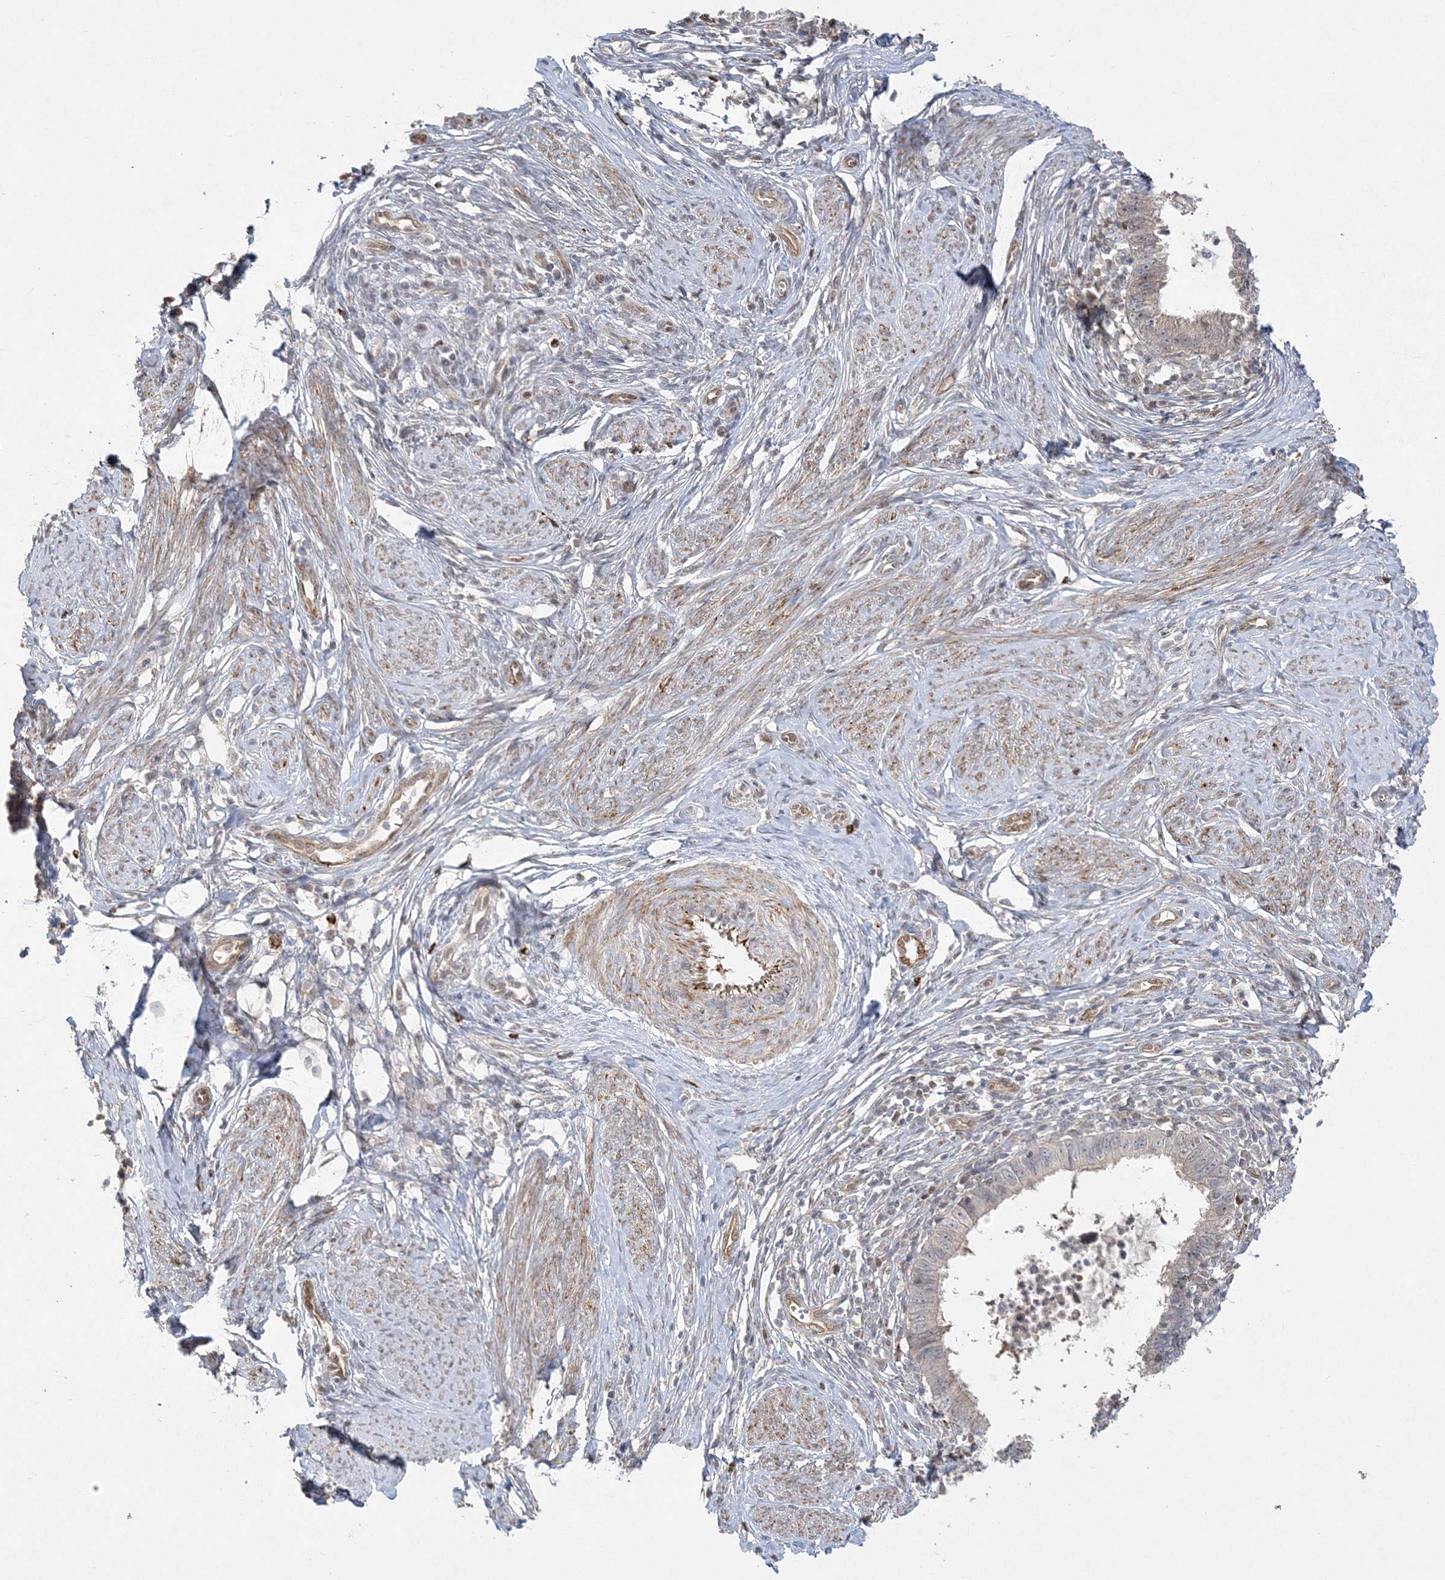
{"staining": {"intensity": "weak", "quantity": "25%-75%", "location": "cytoplasmic/membranous"}, "tissue": "cervical cancer", "cell_type": "Tumor cells", "image_type": "cancer", "snomed": [{"axis": "morphology", "description": "Adenocarcinoma, NOS"}, {"axis": "topography", "description": "Cervix"}], "caption": "Cervical cancer stained with immunohistochemistry displays weak cytoplasmic/membranous staining in approximately 25%-75% of tumor cells.", "gene": "INPP1", "patient": {"sex": "female", "age": 36}}